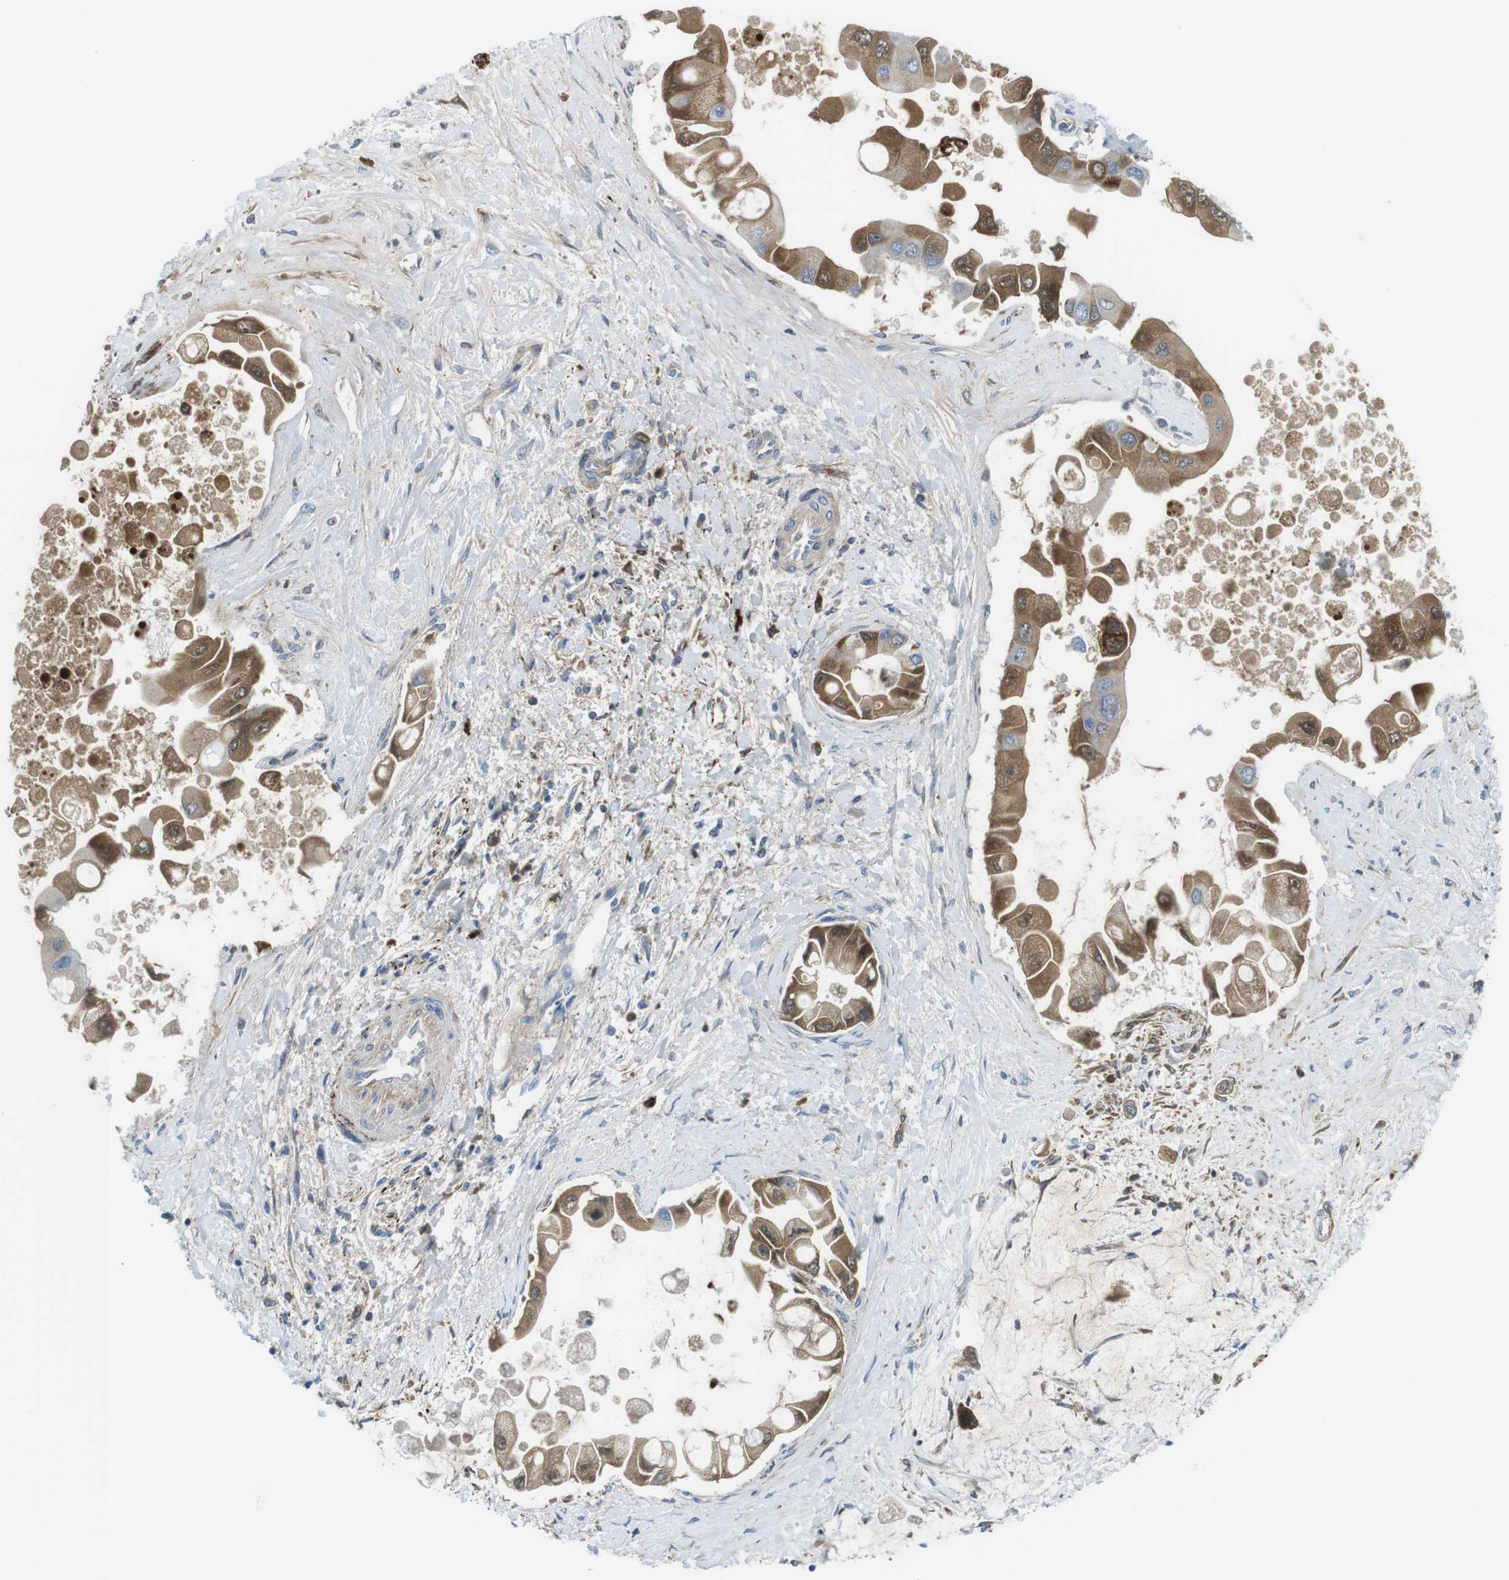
{"staining": {"intensity": "moderate", "quantity": ">75%", "location": "cytoplasmic/membranous"}, "tissue": "liver cancer", "cell_type": "Tumor cells", "image_type": "cancer", "snomed": [{"axis": "morphology", "description": "Cholangiocarcinoma"}, {"axis": "topography", "description": "Liver"}], "caption": "A medium amount of moderate cytoplasmic/membranous staining is appreciated in approximately >75% of tumor cells in liver cancer tissue.", "gene": "KCNE3", "patient": {"sex": "male", "age": 50}}